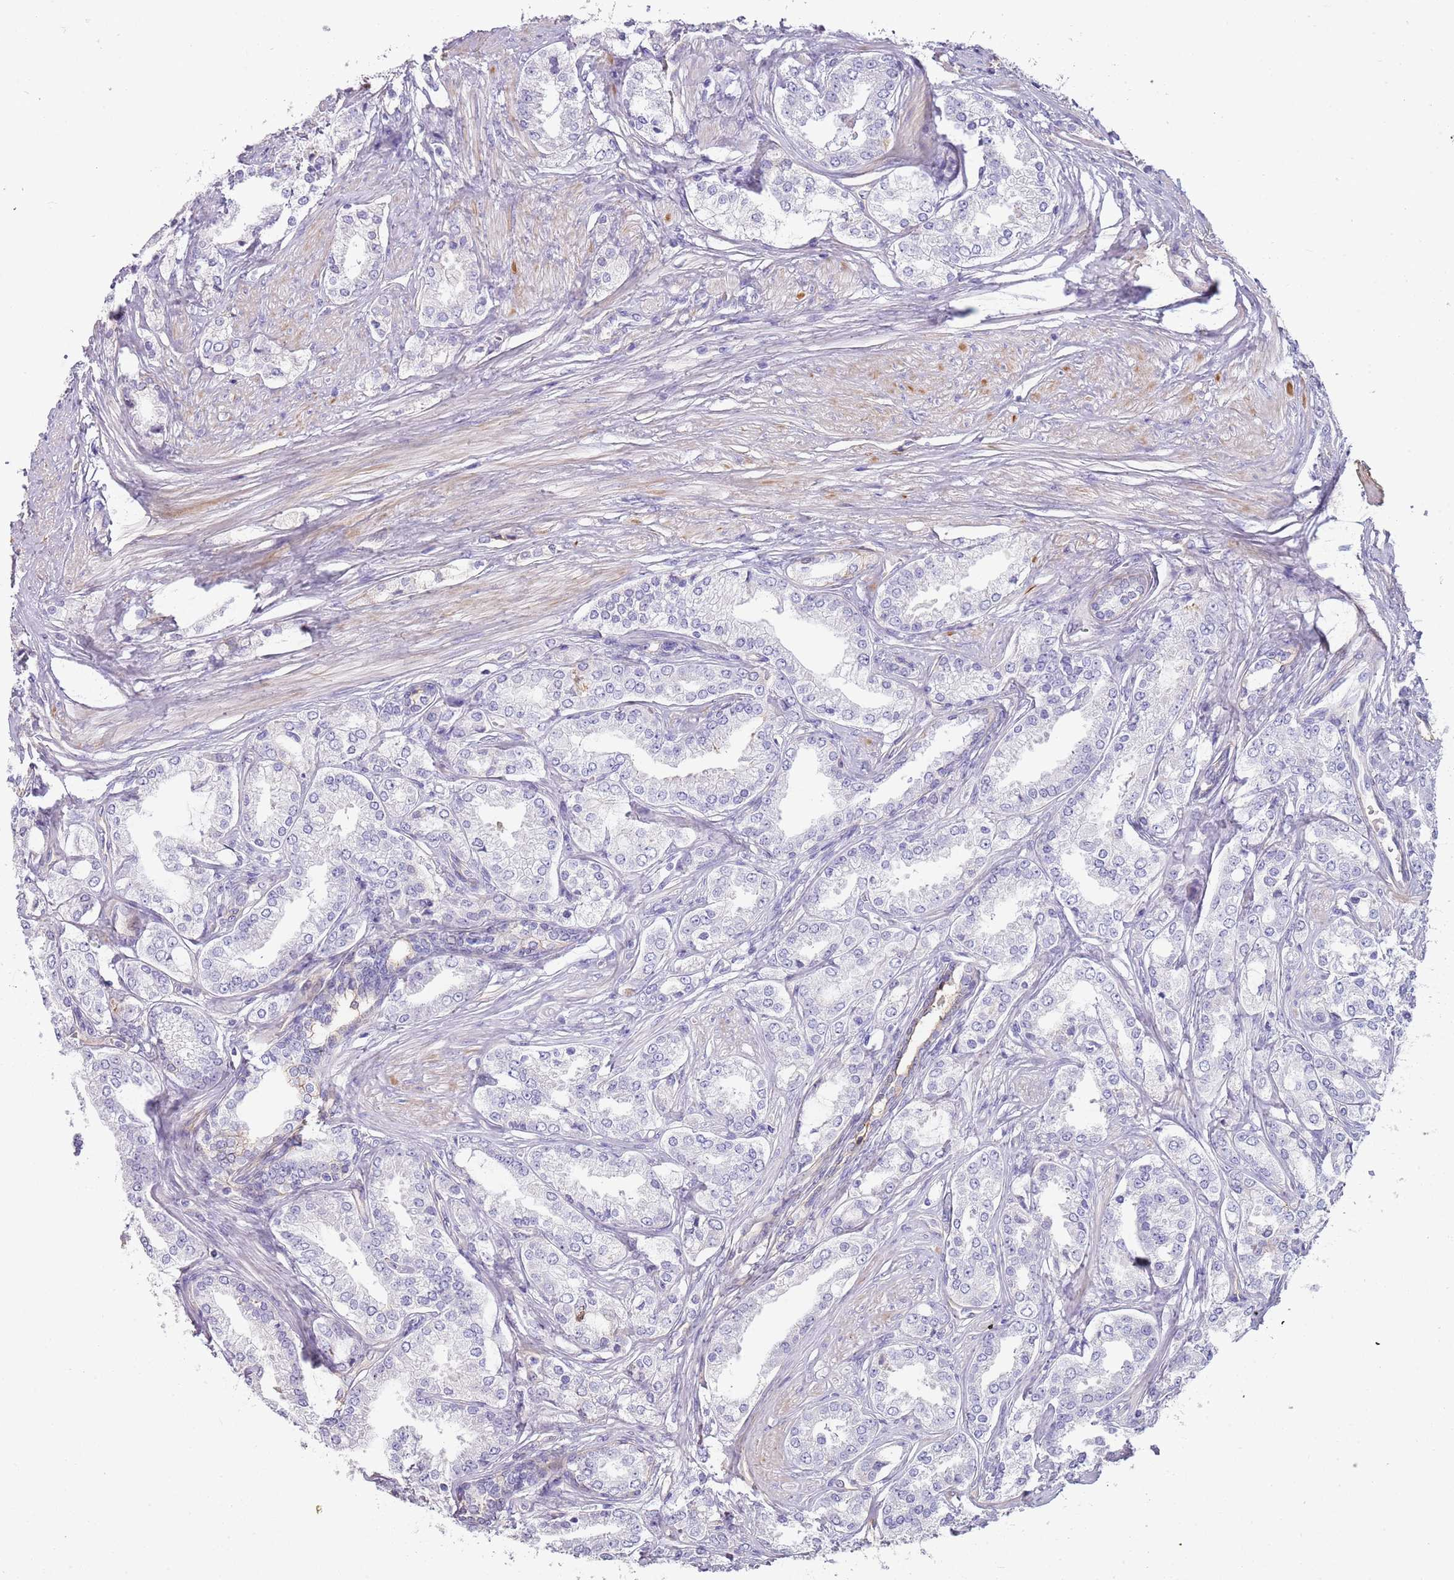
{"staining": {"intensity": "negative", "quantity": "none", "location": "none"}, "tissue": "prostate cancer", "cell_type": "Tumor cells", "image_type": "cancer", "snomed": [{"axis": "morphology", "description": "Adenocarcinoma, High grade"}, {"axis": "topography", "description": "Prostate"}], "caption": "Prostate high-grade adenocarcinoma stained for a protein using IHC displays no expression tumor cells.", "gene": "NBPF3", "patient": {"sex": "male", "age": 71}}